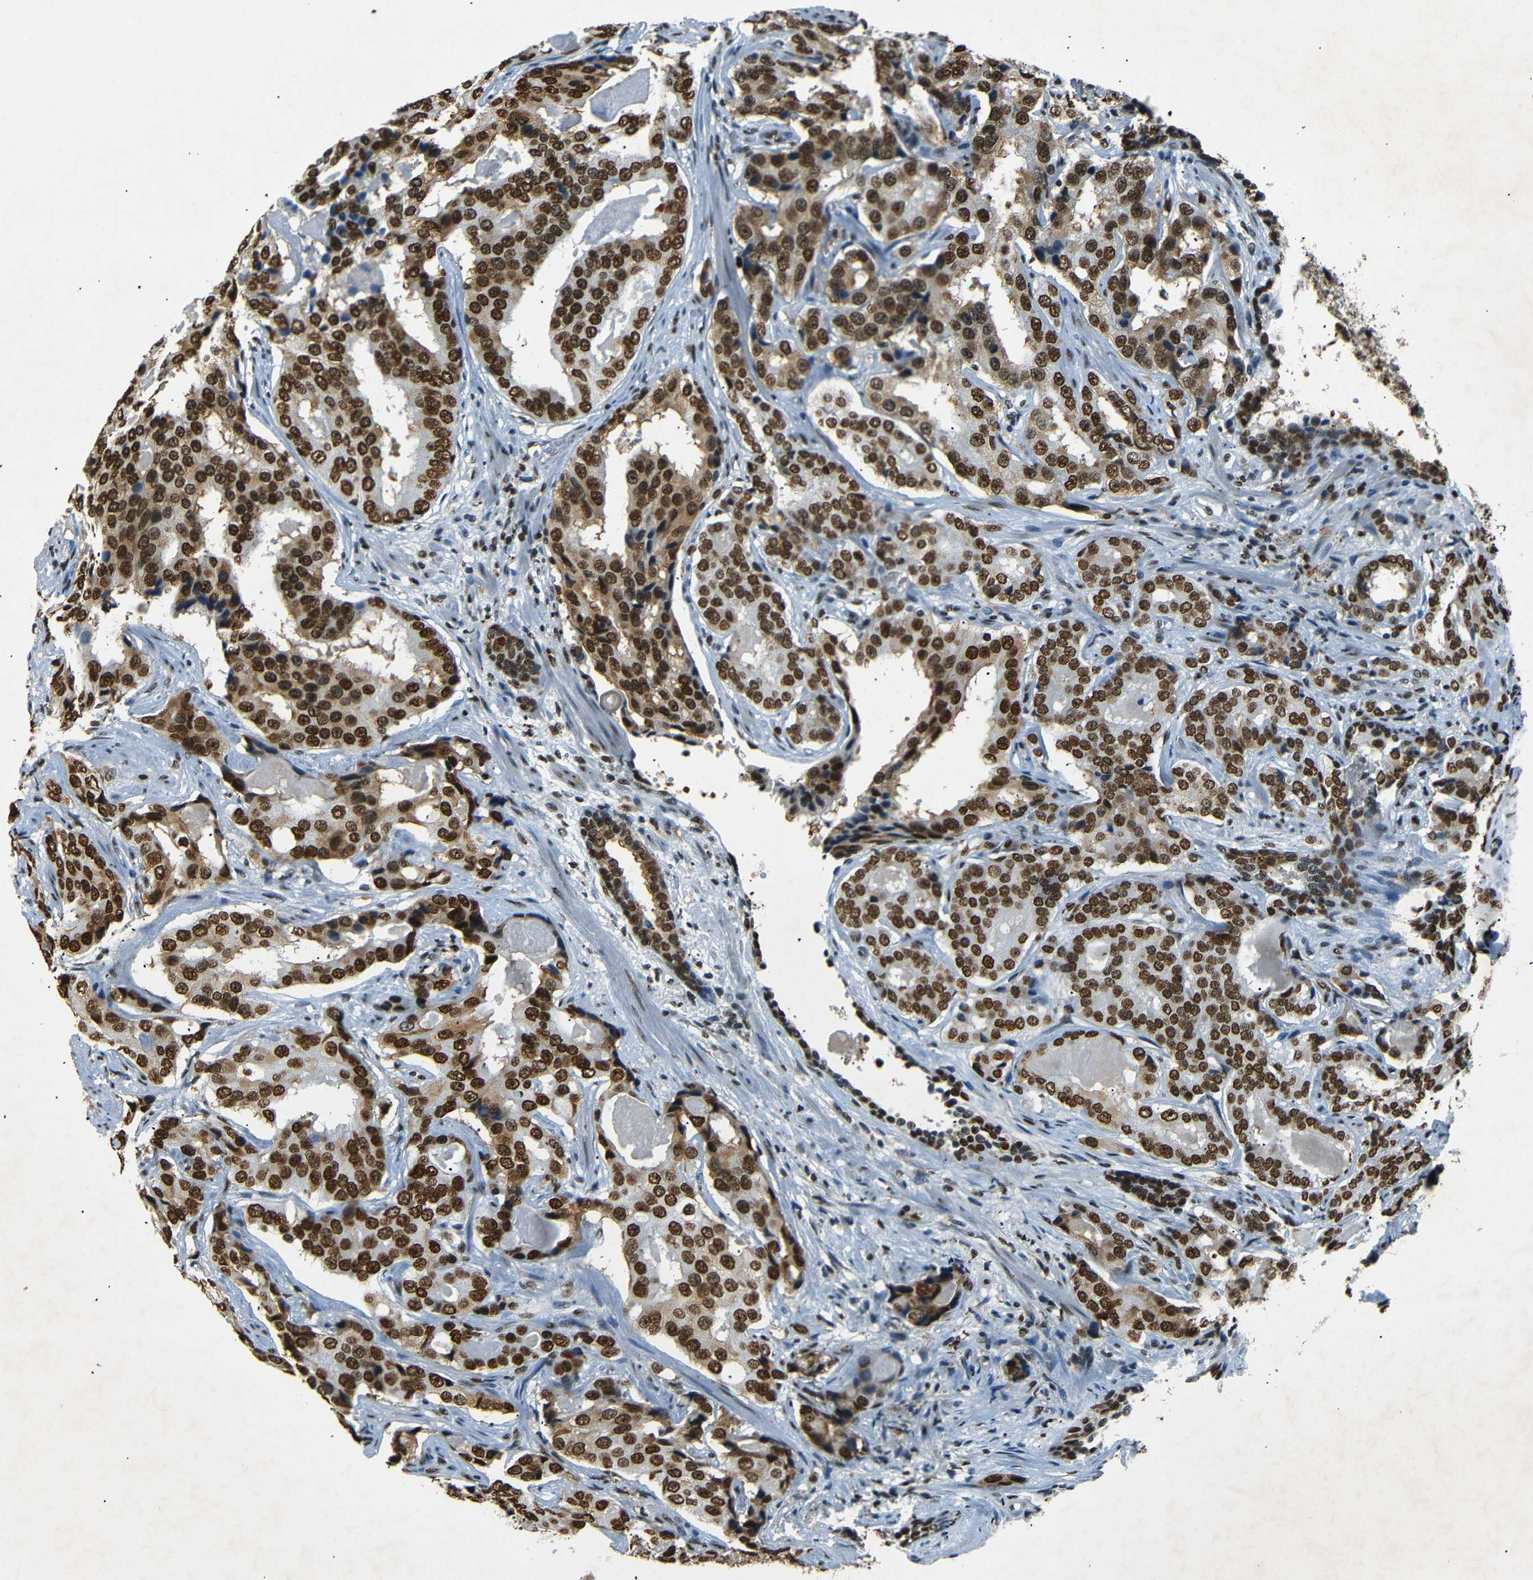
{"staining": {"intensity": "strong", "quantity": ">75%", "location": "nuclear"}, "tissue": "prostate cancer", "cell_type": "Tumor cells", "image_type": "cancer", "snomed": [{"axis": "morphology", "description": "Adenocarcinoma, High grade"}, {"axis": "topography", "description": "Prostate"}], "caption": "Prostate high-grade adenocarcinoma stained with IHC exhibits strong nuclear positivity in about >75% of tumor cells.", "gene": "HMGN1", "patient": {"sex": "male", "age": 58}}